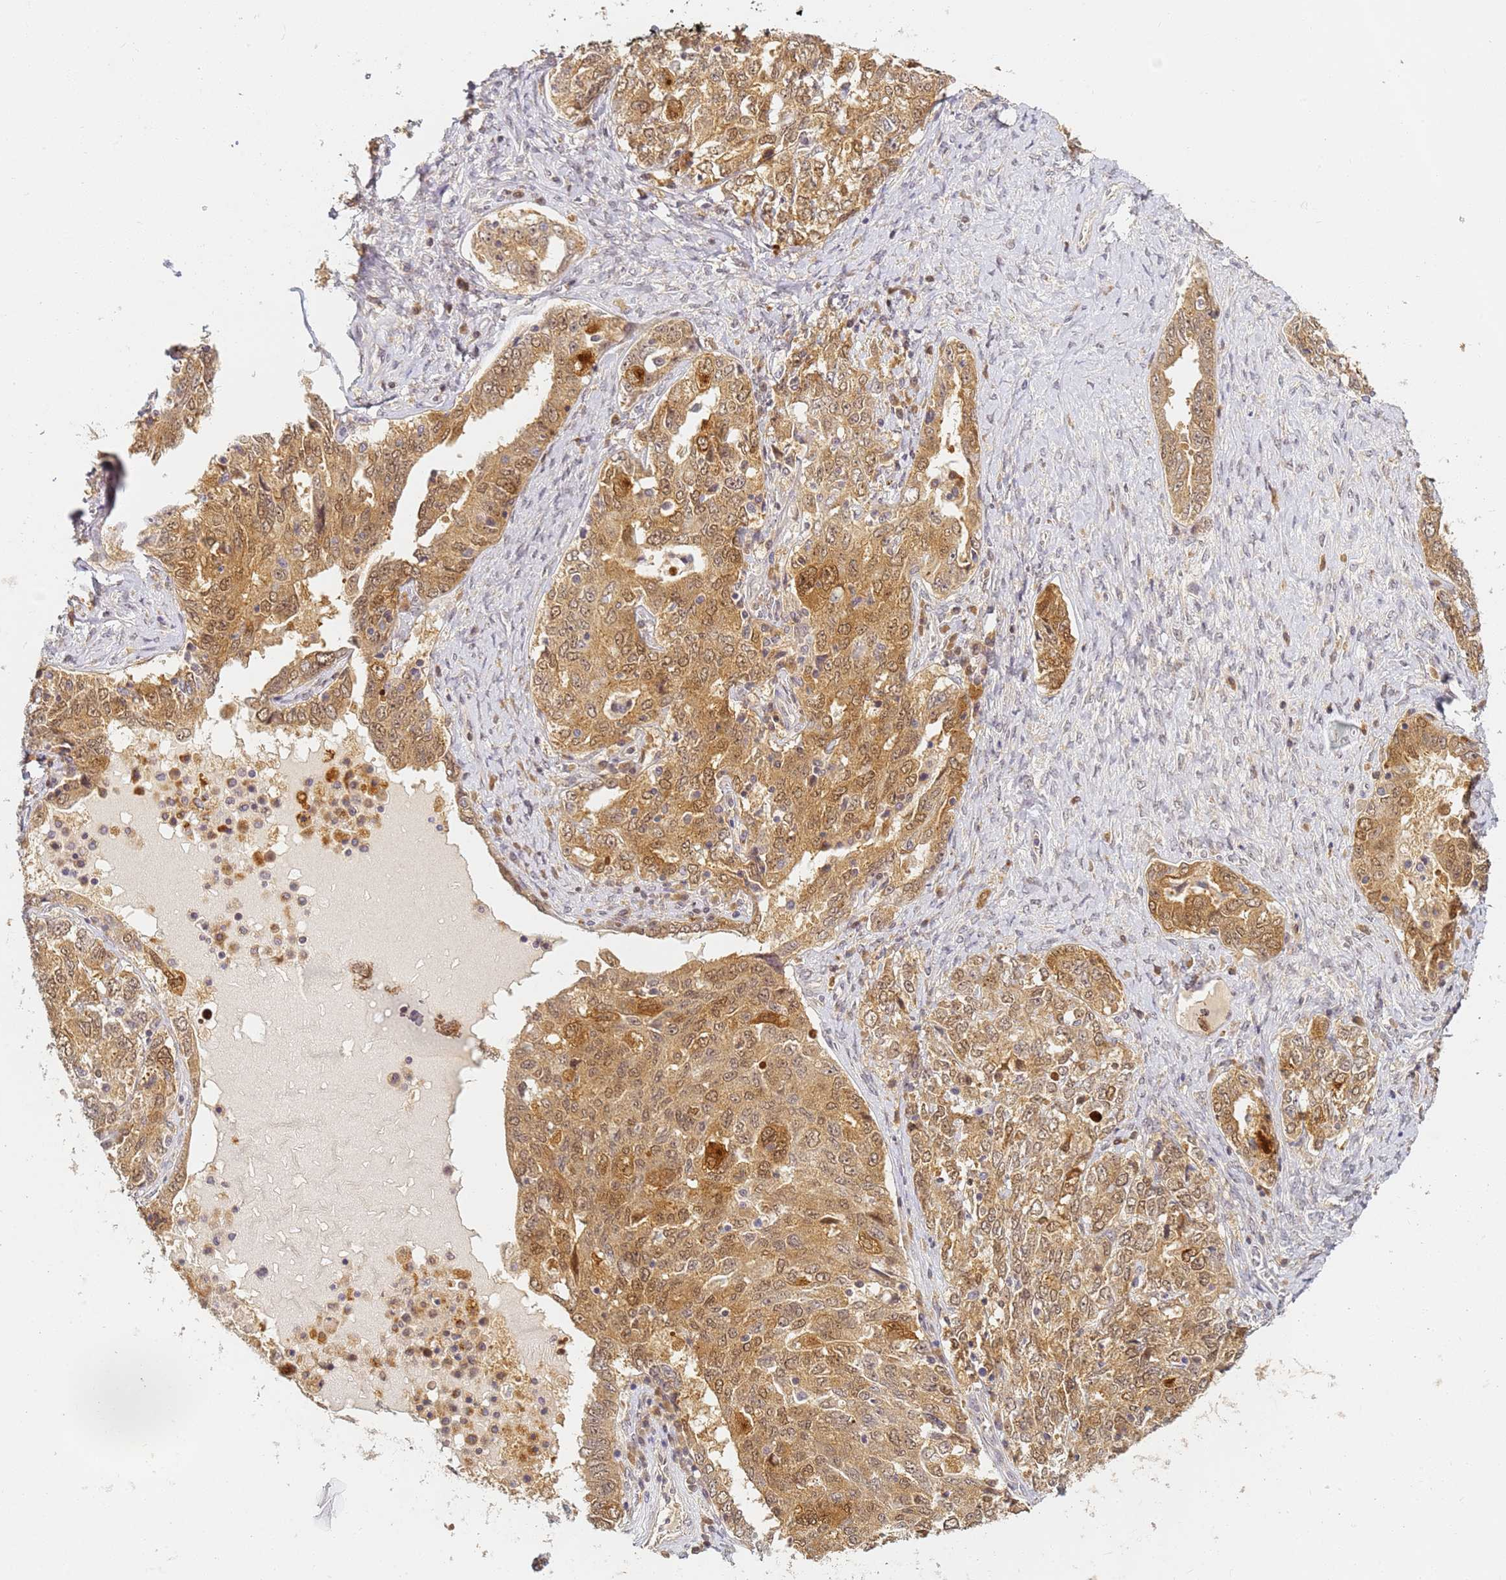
{"staining": {"intensity": "moderate", "quantity": ">75%", "location": "cytoplasmic/membranous,nuclear"}, "tissue": "ovarian cancer", "cell_type": "Tumor cells", "image_type": "cancer", "snomed": [{"axis": "morphology", "description": "Carcinoma, endometroid"}, {"axis": "topography", "description": "Ovary"}], "caption": "Immunohistochemistry (IHC) (DAB) staining of ovarian cancer reveals moderate cytoplasmic/membranous and nuclear protein staining in approximately >75% of tumor cells. Nuclei are stained in blue.", "gene": "HMCES", "patient": {"sex": "female", "age": 62}}